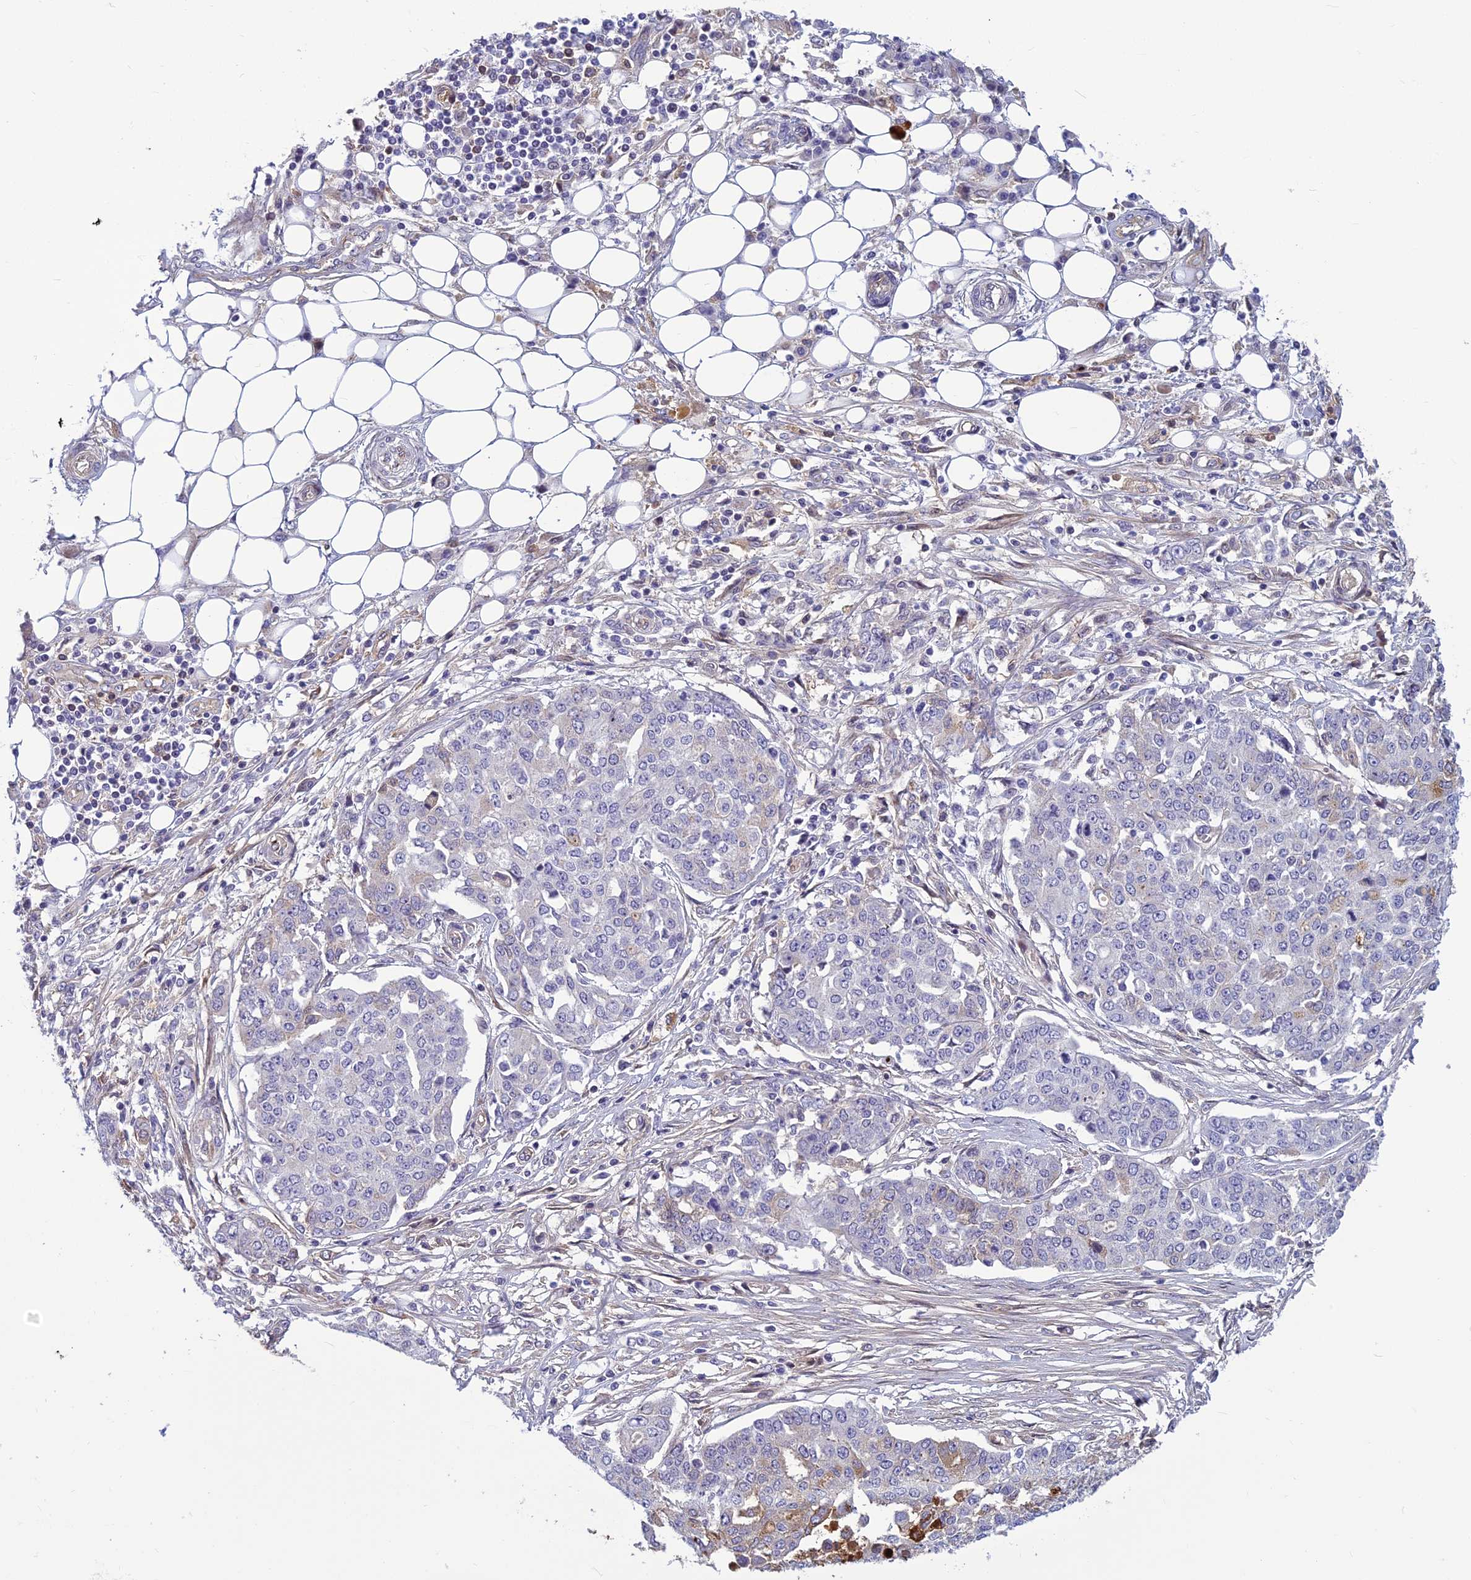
{"staining": {"intensity": "negative", "quantity": "none", "location": "none"}, "tissue": "ovarian cancer", "cell_type": "Tumor cells", "image_type": "cancer", "snomed": [{"axis": "morphology", "description": "Cystadenocarcinoma, serous, NOS"}, {"axis": "topography", "description": "Soft tissue"}, {"axis": "topography", "description": "Ovary"}], "caption": "There is no significant positivity in tumor cells of ovarian cancer (serous cystadenocarcinoma). The staining is performed using DAB brown chromogen with nuclei counter-stained in using hematoxylin.", "gene": "CLEC11A", "patient": {"sex": "female", "age": 57}}